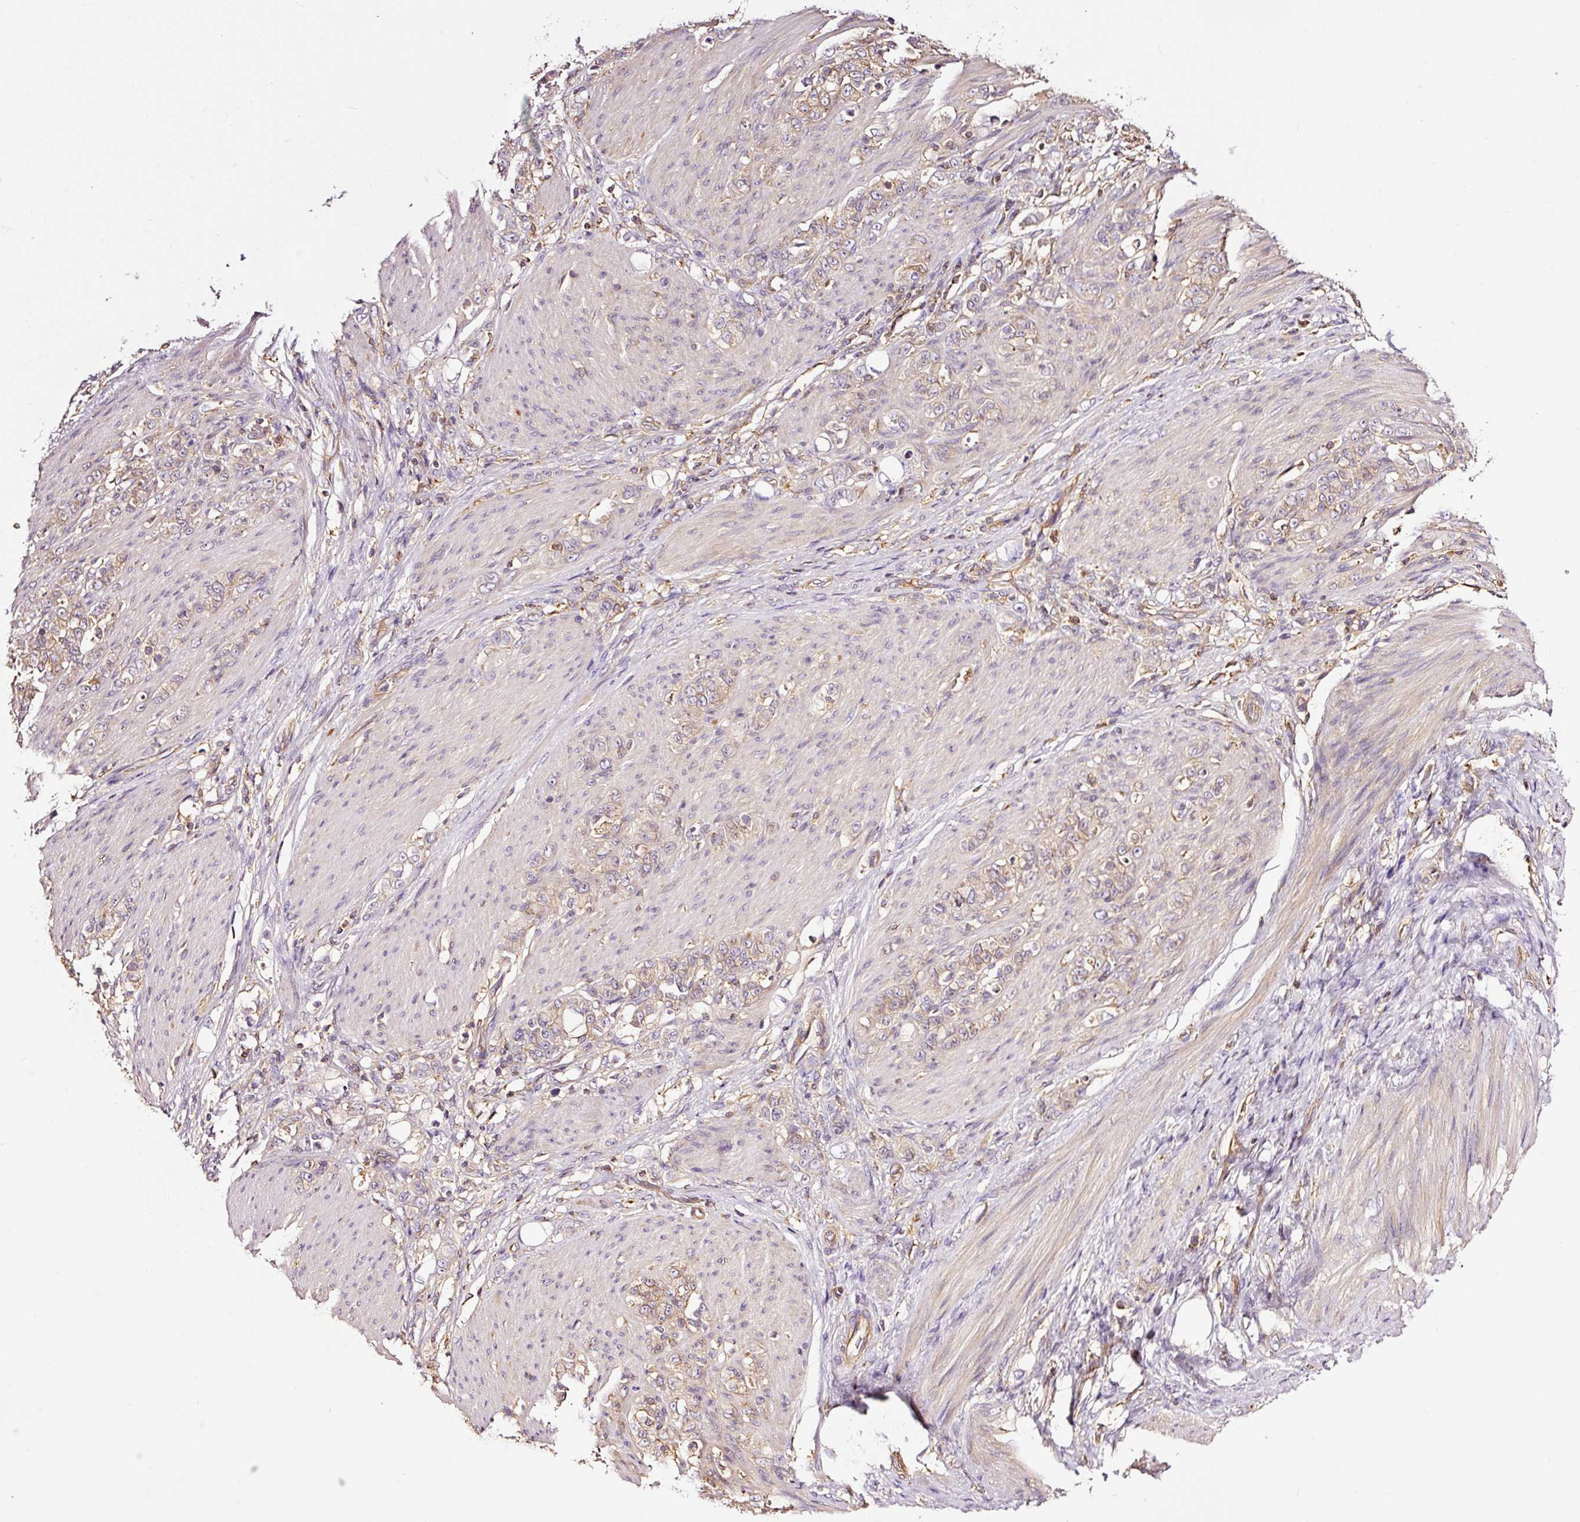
{"staining": {"intensity": "moderate", "quantity": "25%-75%", "location": "cytoplasmic/membranous"}, "tissue": "stomach cancer", "cell_type": "Tumor cells", "image_type": "cancer", "snomed": [{"axis": "morphology", "description": "Adenocarcinoma, NOS"}, {"axis": "topography", "description": "Stomach"}], "caption": "An immunohistochemistry micrograph of neoplastic tissue is shown. Protein staining in brown labels moderate cytoplasmic/membranous positivity in adenocarcinoma (stomach) within tumor cells.", "gene": "METAP1", "patient": {"sex": "female", "age": 79}}